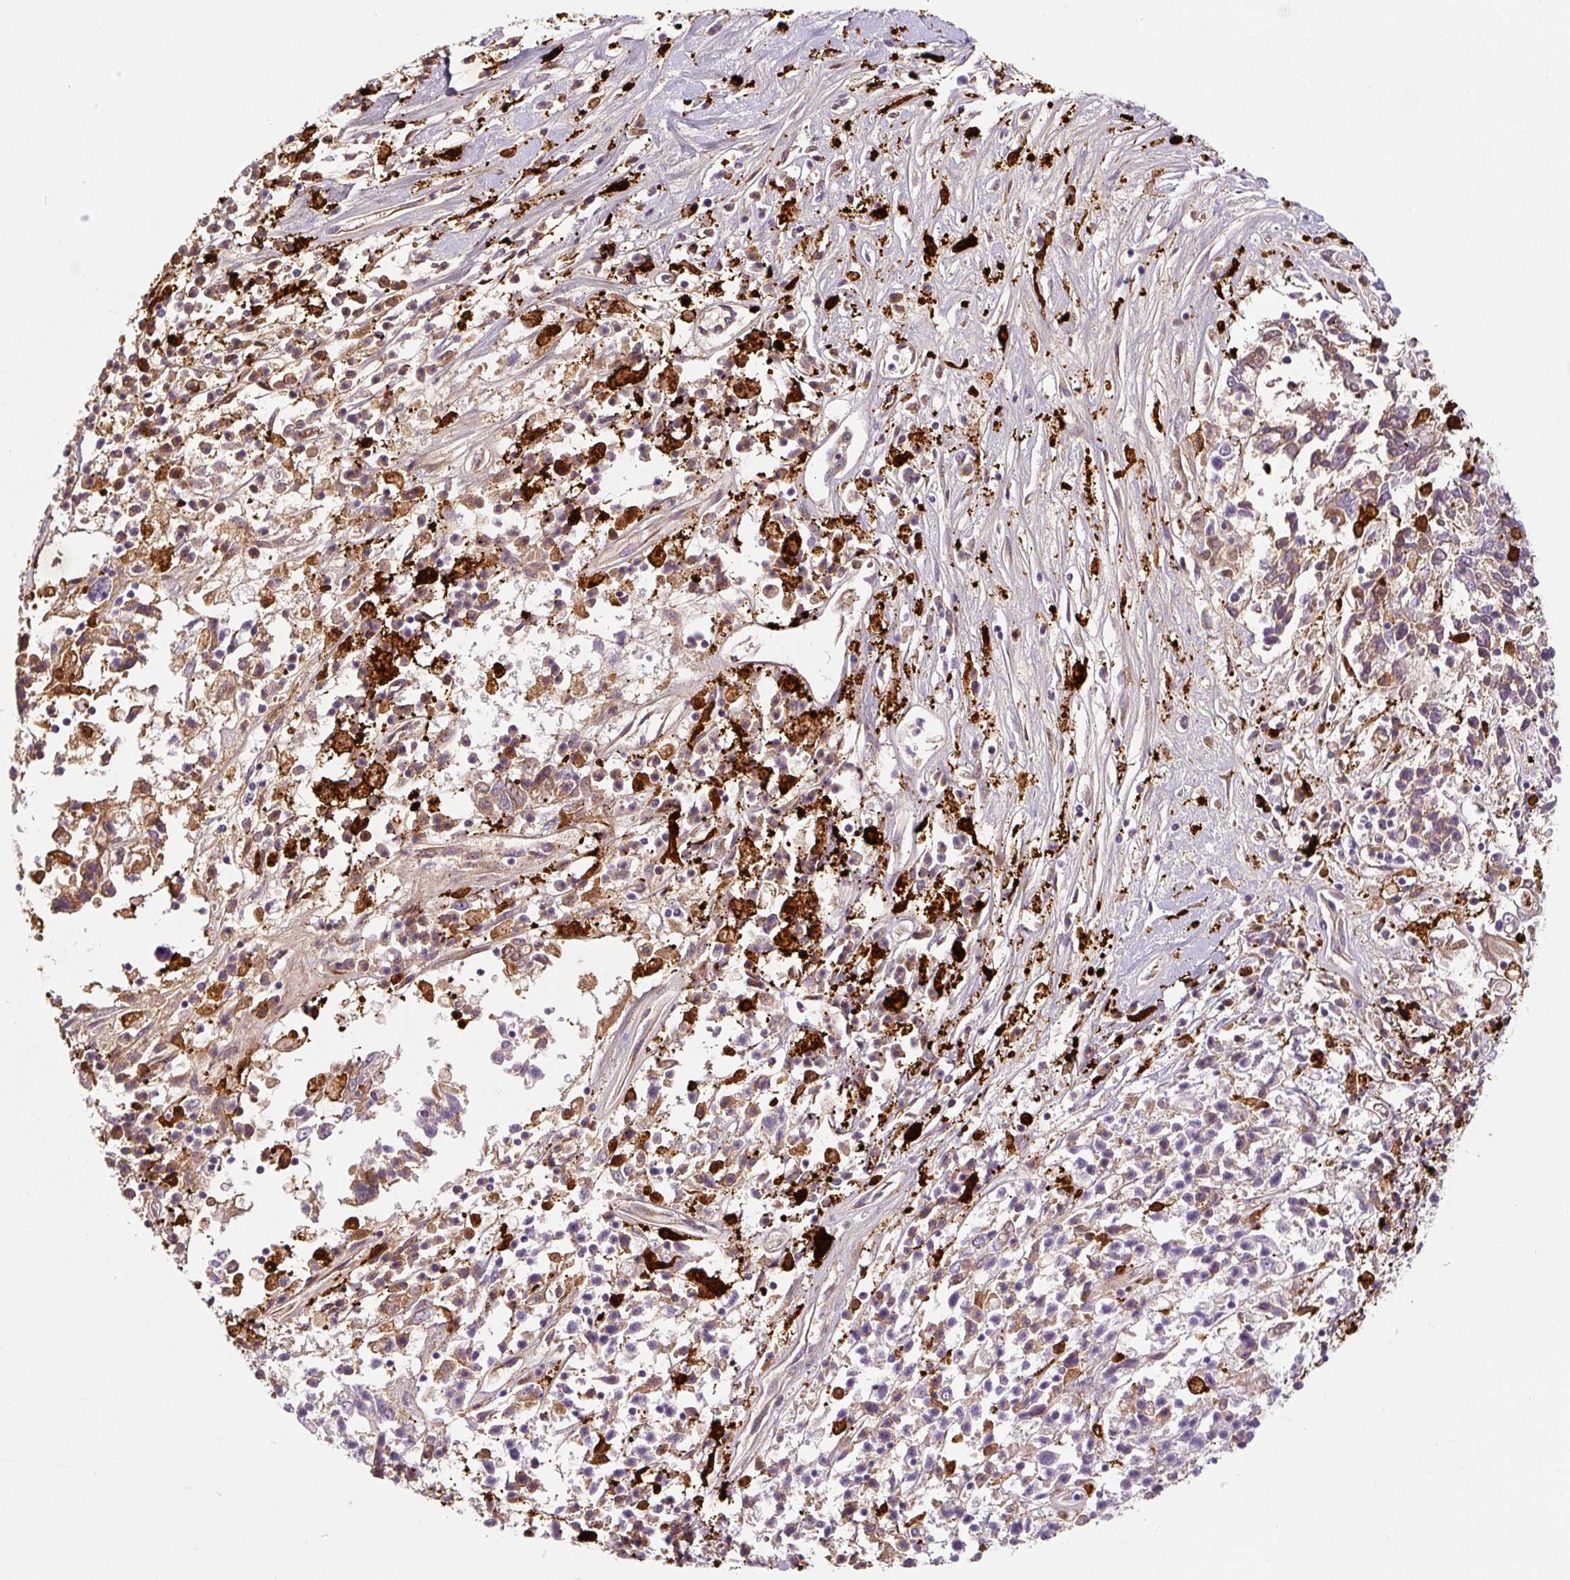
{"staining": {"intensity": "moderate", "quantity": "25%-75%", "location": "cytoplasmic/membranous"}, "tissue": "ovarian cancer", "cell_type": "Tumor cells", "image_type": "cancer", "snomed": [{"axis": "morphology", "description": "Carcinoma, endometroid"}, {"axis": "topography", "description": "Ovary"}], "caption": "Protein expression by immunohistochemistry reveals moderate cytoplasmic/membranous staining in approximately 25%-75% of tumor cells in ovarian endometroid carcinoma. Using DAB (3,3'-diaminobenzidine) (brown) and hematoxylin (blue) stains, captured at high magnification using brightfield microscopy.", "gene": "FUT10", "patient": {"sex": "female", "age": 62}}